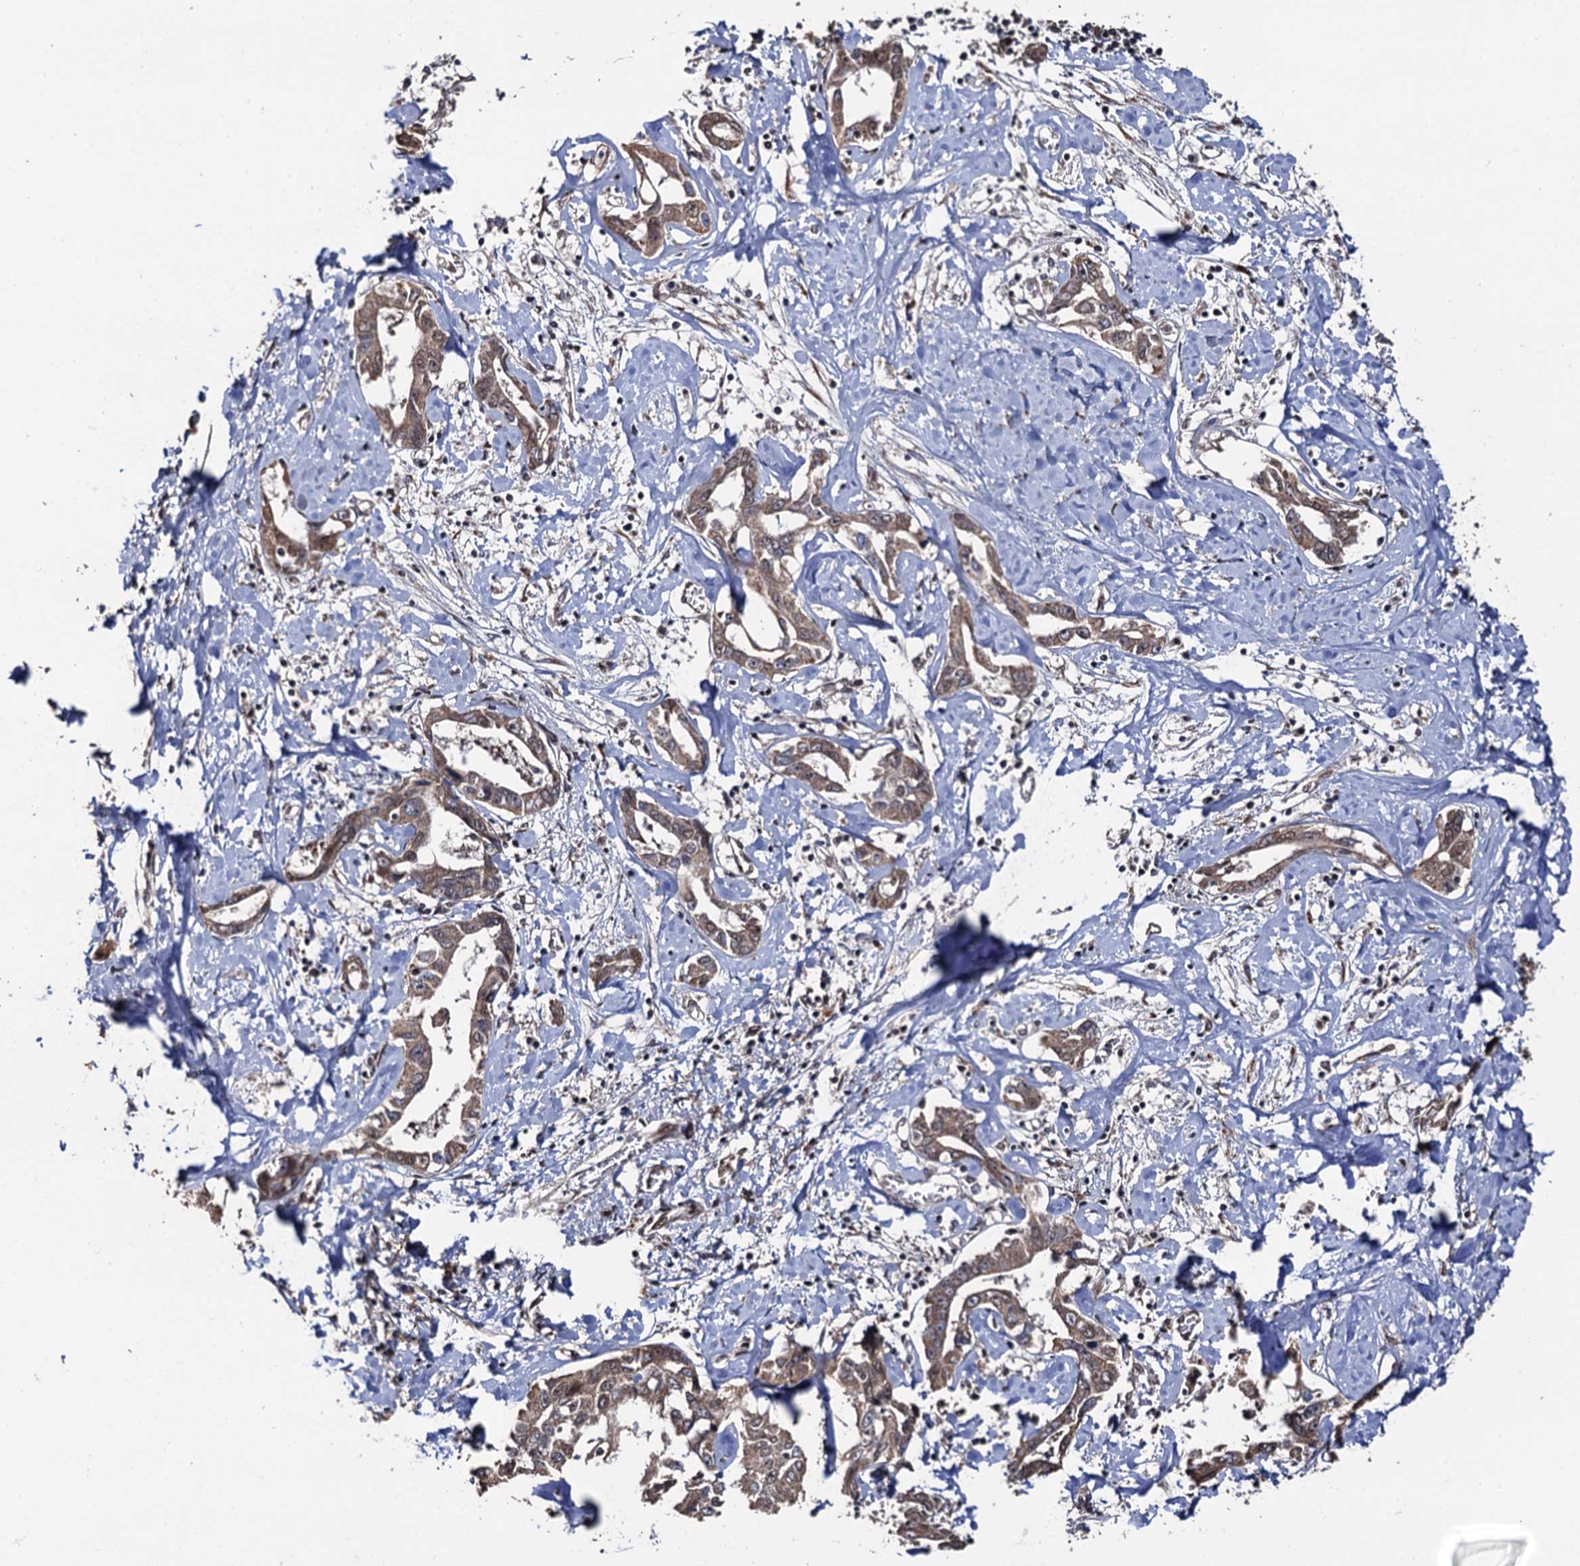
{"staining": {"intensity": "moderate", "quantity": ">75%", "location": "cytoplasmic/membranous"}, "tissue": "liver cancer", "cell_type": "Tumor cells", "image_type": "cancer", "snomed": [{"axis": "morphology", "description": "Cholangiocarcinoma"}, {"axis": "topography", "description": "Liver"}], "caption": "Immunohistochemistry (IHC) micrograph of neoplastic tissue: liver cancer (cholangiocarcinoma) stained using immunohistochemistry (IHC) shows medium levels of moderate protein expression localized specifically in the cytoplasmic/membranous of tumor cells, appearing as a cytoplasmic/membranous brown color.", "gene": "LRRC63", "patient": {"sex": "male", "age": 59}}